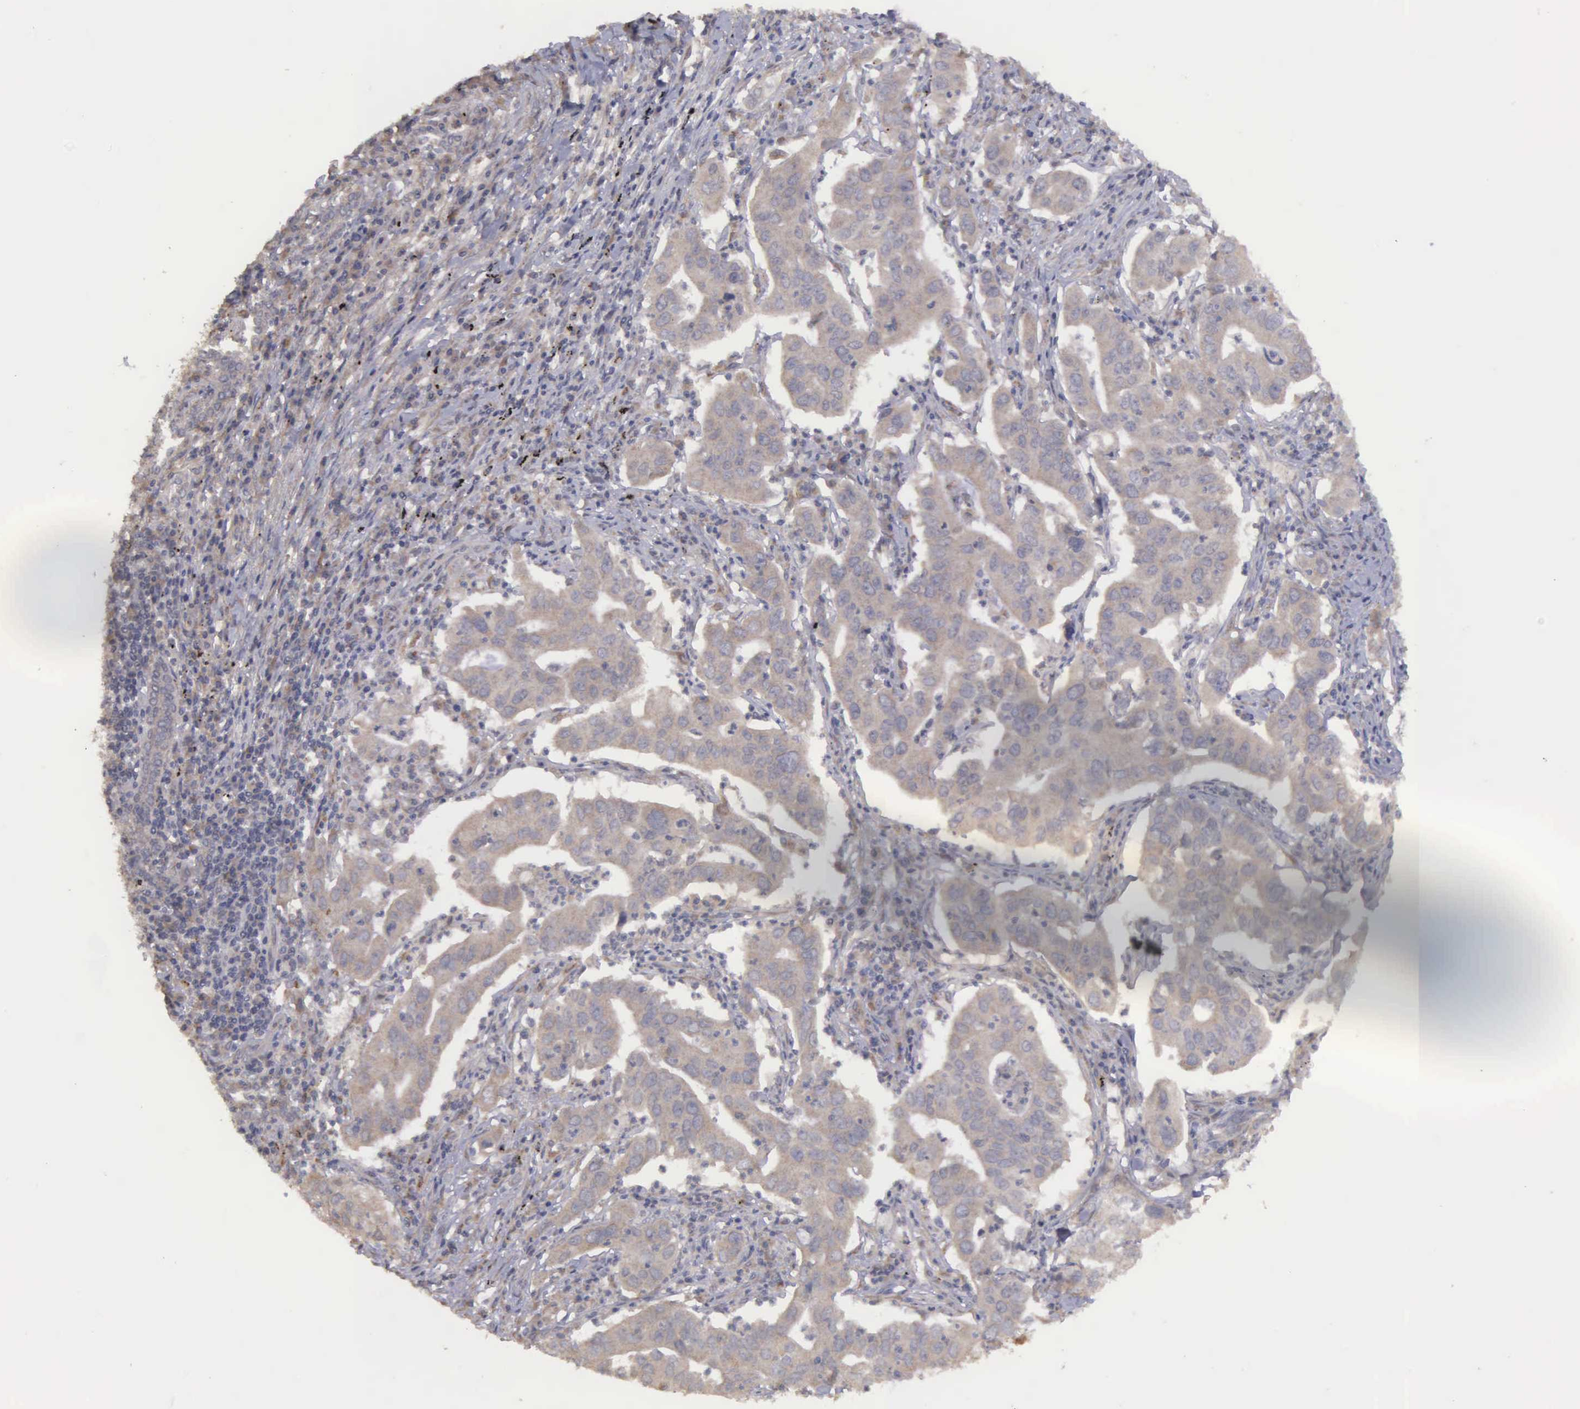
{"staining": {"intensity": "weak", "quantity": ">75%", "location": "cytoplasmic/membranous"}, "tissue": "lung cancer", "cell_type": "Tumor cells", "image_type": "cancer", "snomed": [{"axis": "morphology", "description": "Adenocarcinoma, NOS"}, {"axis": "topography", "description": "Lung"}], "caption": "Tumor cells show weak cytoplasmic/membranous staining in about >75% of cells in lung cancer. The staining was performed using DAB (3,3'-diaminobenzidine) to visualize the protein expression in brown, while the nuclei were stained in blue with hematoxylin (Magnification: 20x).", "gene": "RTL10", "patient": {"sex": "male", "age": 48}}